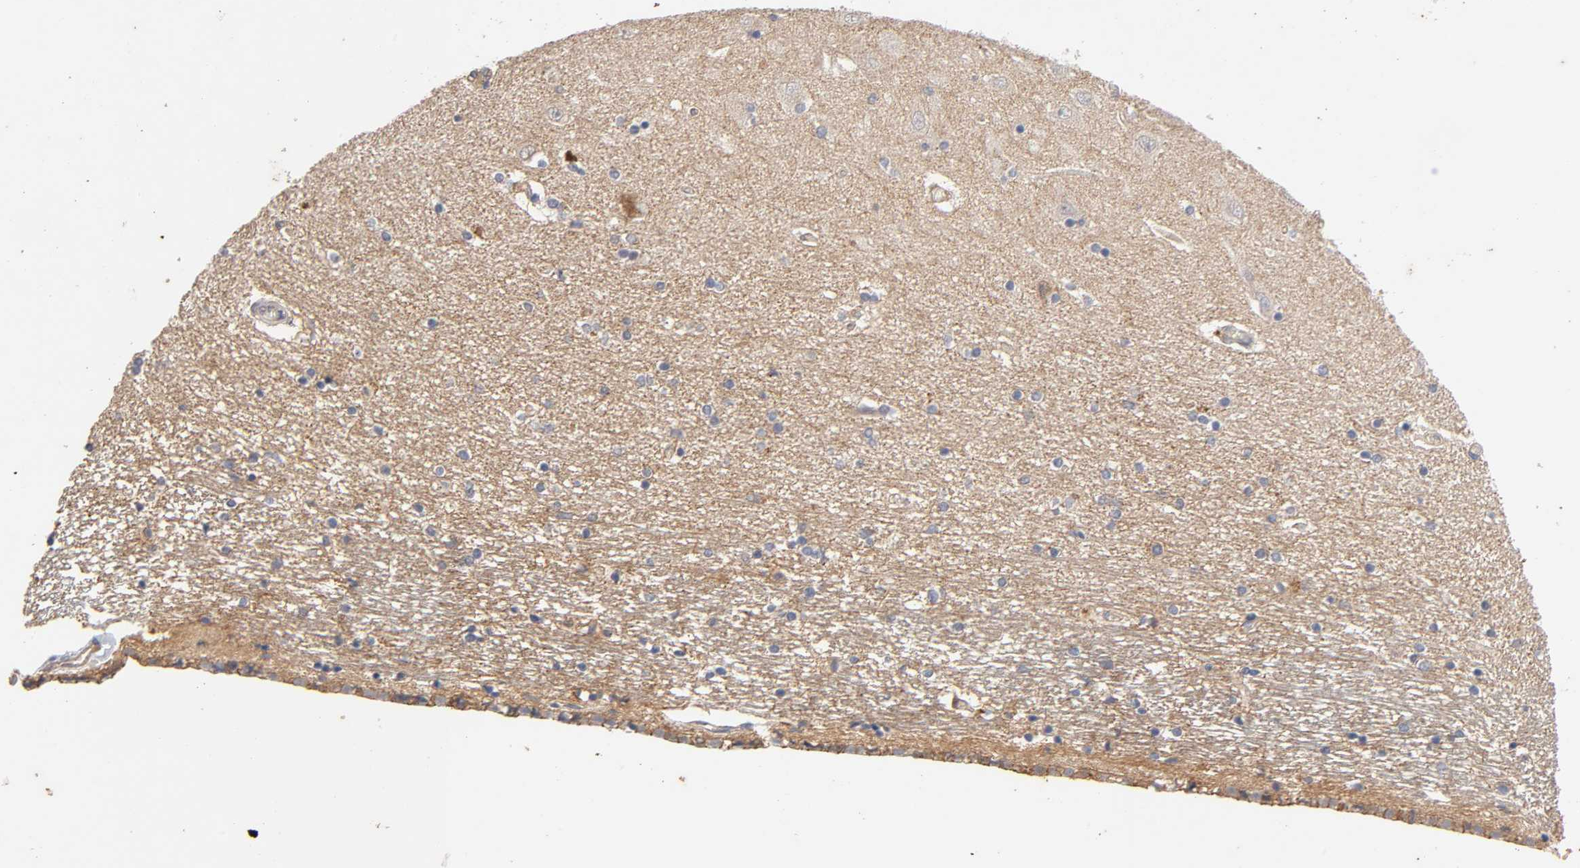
{"staining": {"intensity": "weak", "quantity": ">75%", "location": "cytoplasmic/membranous"}, "tissue": "hippocampus", "cell_type": "Glial cells", "image_type": "normal", "snomed": [{"axis": "morphology", "description": "Normal tissue, NOS"}, {"axis": "topography", "description": "Hippocampus"}], "caption": "Hippocampus stained with a protein marker exhibits weak staining in glial cells.", "gene": "PDZD11", "patient": {"sex": "female", "age": 54}}